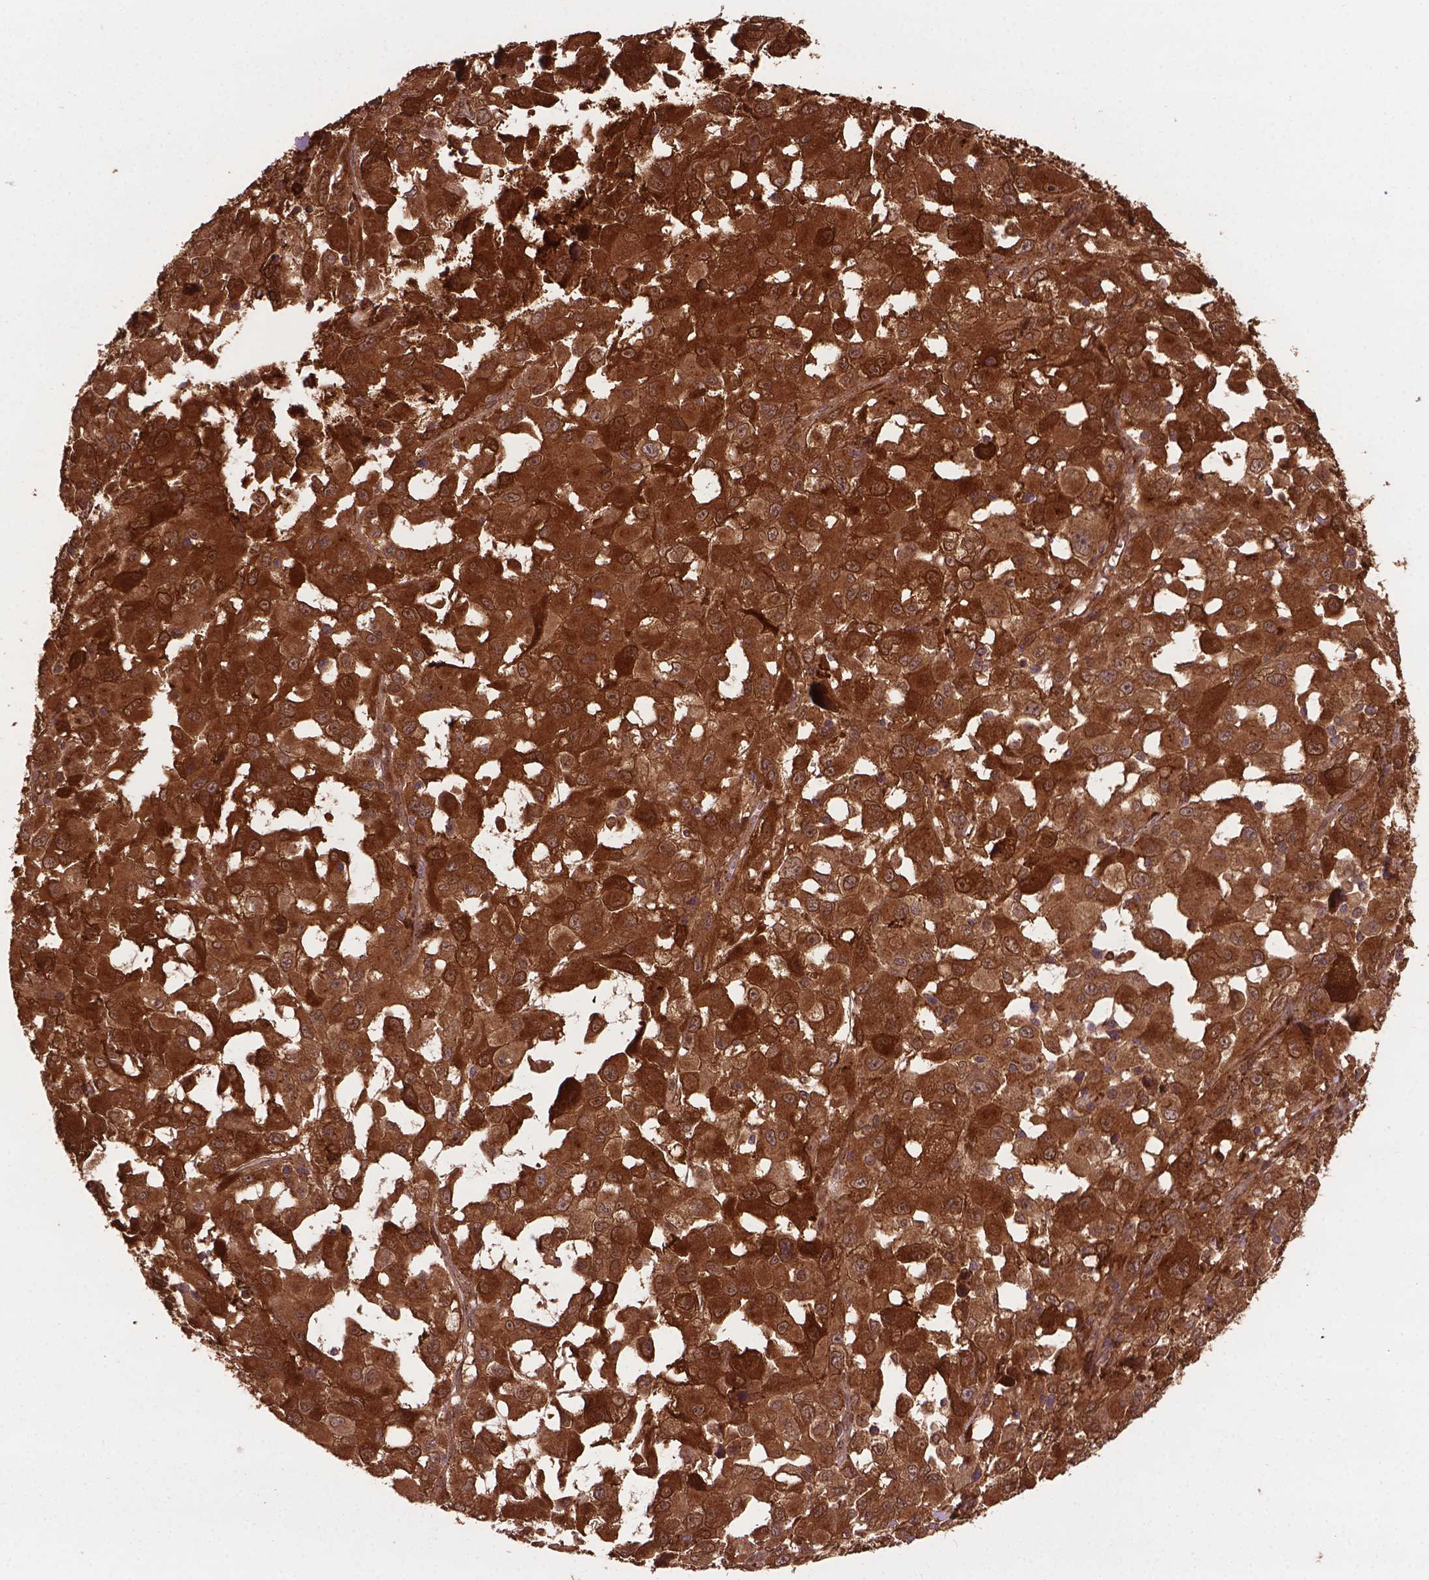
{"staining": {"intensity": "moderate", "quantity": ">75%", "location": "cytoplasmic/membranous,nuclear"}, "tissue": "melanoma", "cell_type": "Tumor cells", "image_type": "cancer", "snomed": [{"axis": "morphology", "description": "Malignant melanoma, Metastatic site"}, {"axis": "topography", "description": "Lymph node"}], "caption": "Immunohistochemistry (IHC) (DAB) staining of melanoma demonstrates moderate cytoplasmic/membranous and nuclear protein positivity in about >75% of tumor cells. (IHC, brightfield microscopy, high magnification).", "gene": "PLIN3", "patient": {"sex": "male", "age": 50}}